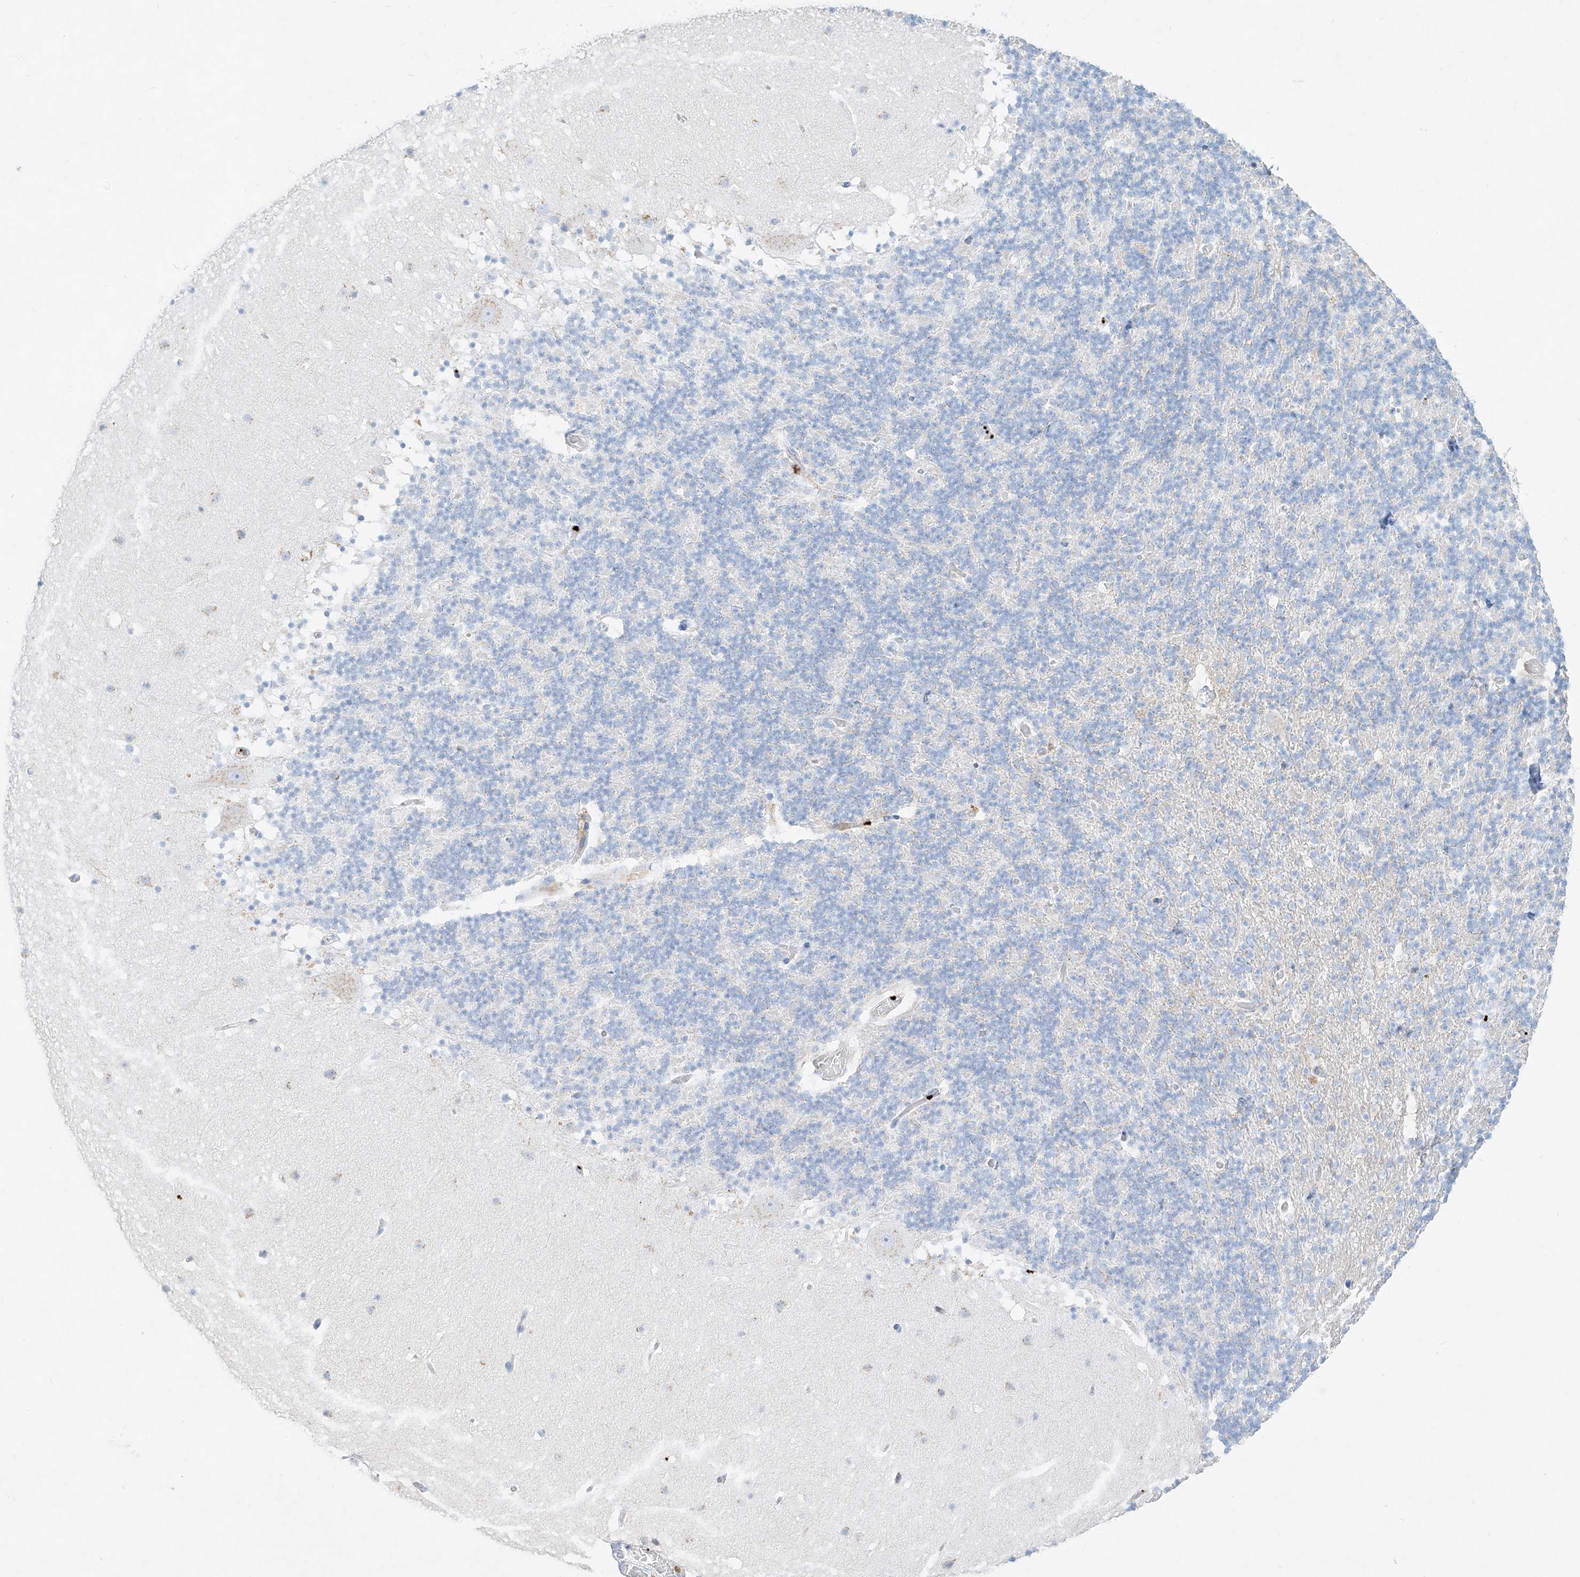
{"staining": {"intensity": "negative", "quantity": "none", "location": "none"}, "tissue": "cerebellum", "cell_type": "Cells in granular layer", "image_type": "normal", "snomed": [{"axis": "morphology", "description": "Normal tissue, NOS"}, {"axis": "topography", "description": "Cerebellum"}], "caption": "Immunohistochemistry of benign human cerebellum shows no positivity in cells in granular layer.", "gene": "PLEK", "patient": {"sex": "male", "age": 57}}